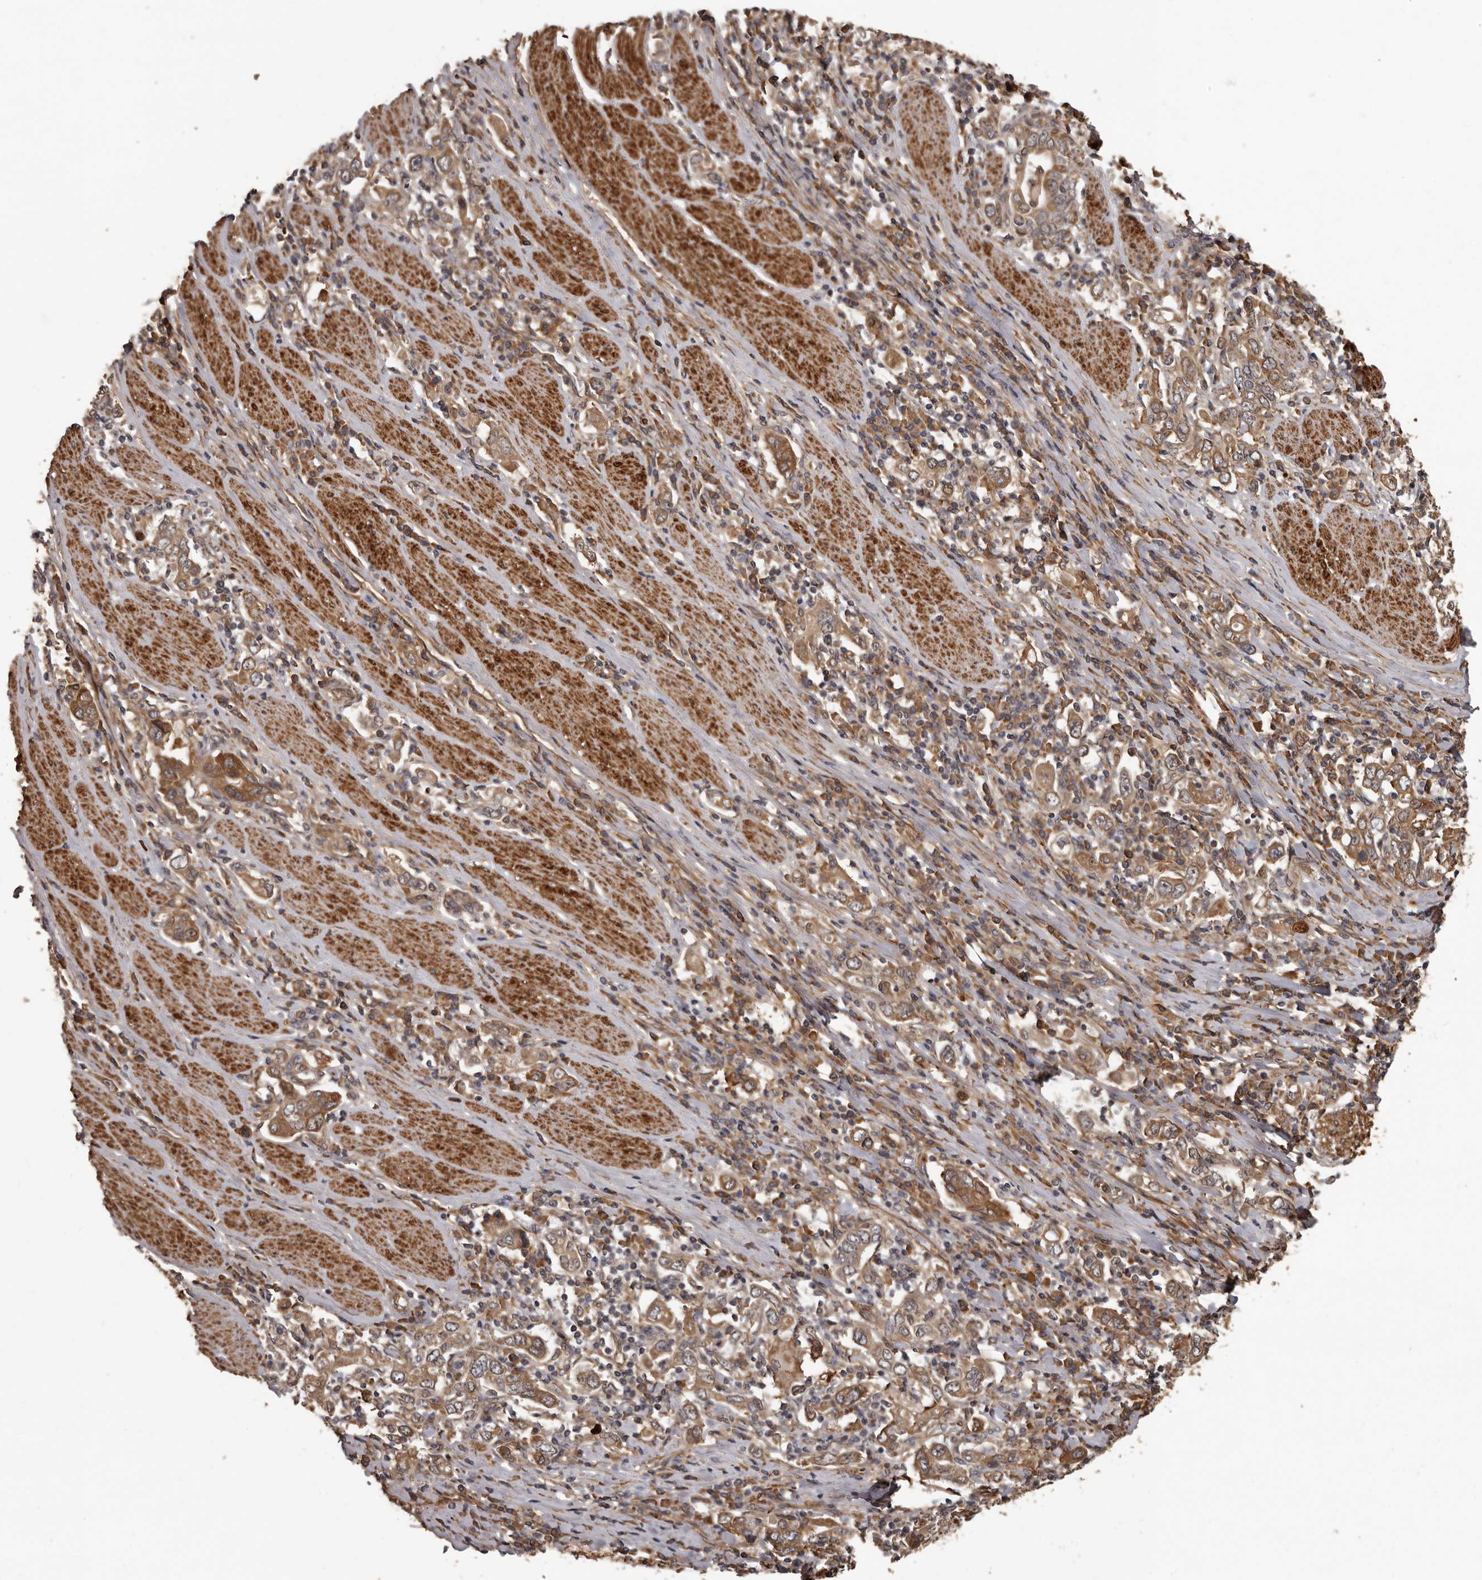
{"staining": {"intensity": "moderate", "quantity": ">75%", "location": "cytoplasmic/membranous"}, "tissue": "stomach cancer", "cell_type": "Tumor cells", "image_type": "cancer", "snomed": [{"axis": "morphology", "description": "Adenocarcinoma, NOS"}, {"axis": "topography", "description": "Stomach, upper"}], "caption": "Moderate cytoplasmic/membranous positivity is seen in about >75% of tumor cells in stomach cancer (adenocarcinoma). The protein is shown in brown color, while the nuclei are stained blue.", "gene": "SLITRK6", "patient": {"sex": "male", "age": 62}}